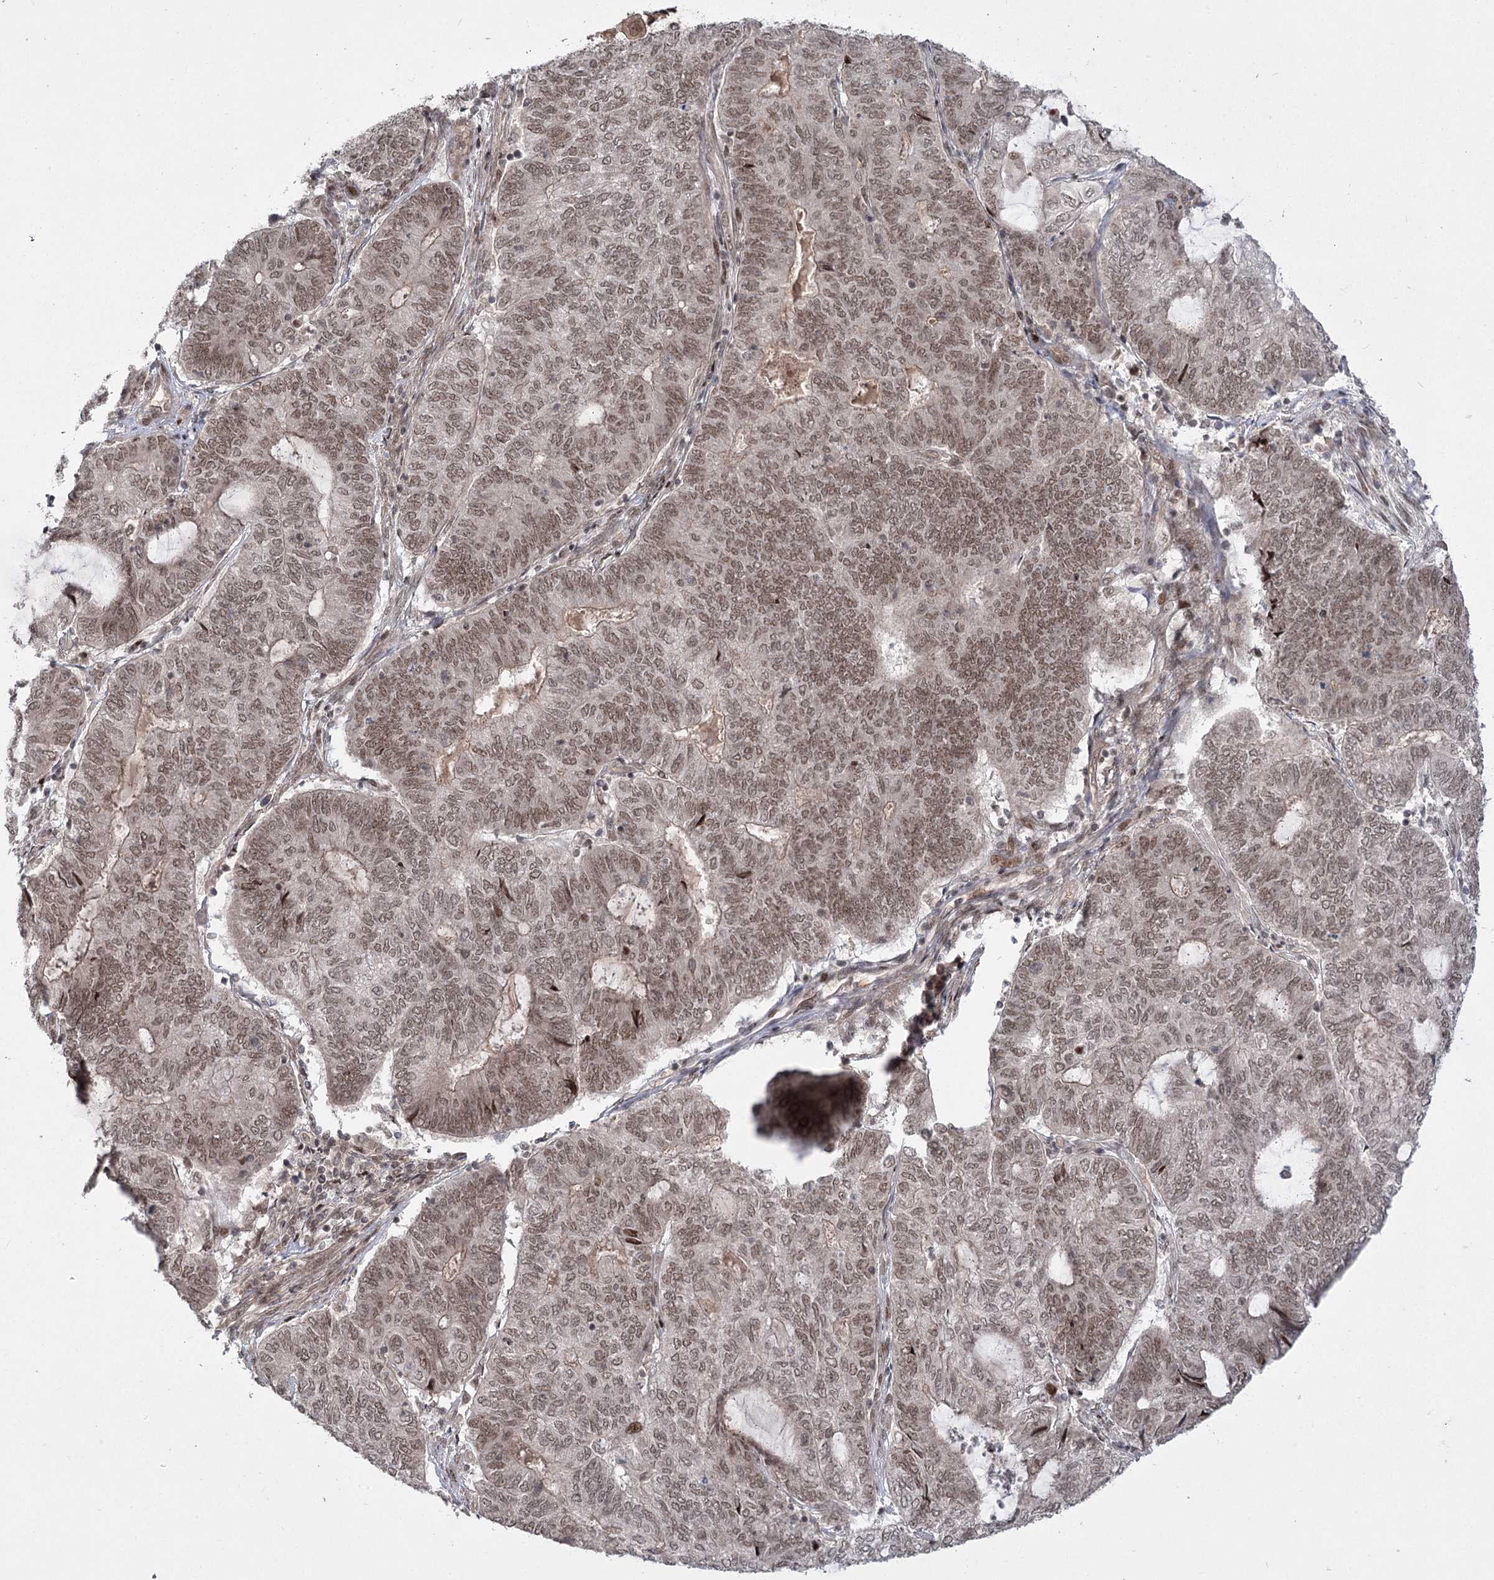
{"staining": {"intensity": "weak", "quantity": ">75%", "location": "nuclear"}, "tissue": "endometrial cancer", "cell_type": "Tumor cells", "image_type": "cancer", "snomed": [{"axis": "morphology", "description": "Adenocarcinoma, NOS"}, {"axis": "topography", "description": "Uterus"}, {"axis": "topography", "description": "Endometrium"}], "caption": "Brown immunohistochemical staining in endometrial adenocarcinoma displays weak nuclear positivity in about >75% of tumor cells.", "gene": "HELQ", "patient": {"sex": "female", "age": 70}}